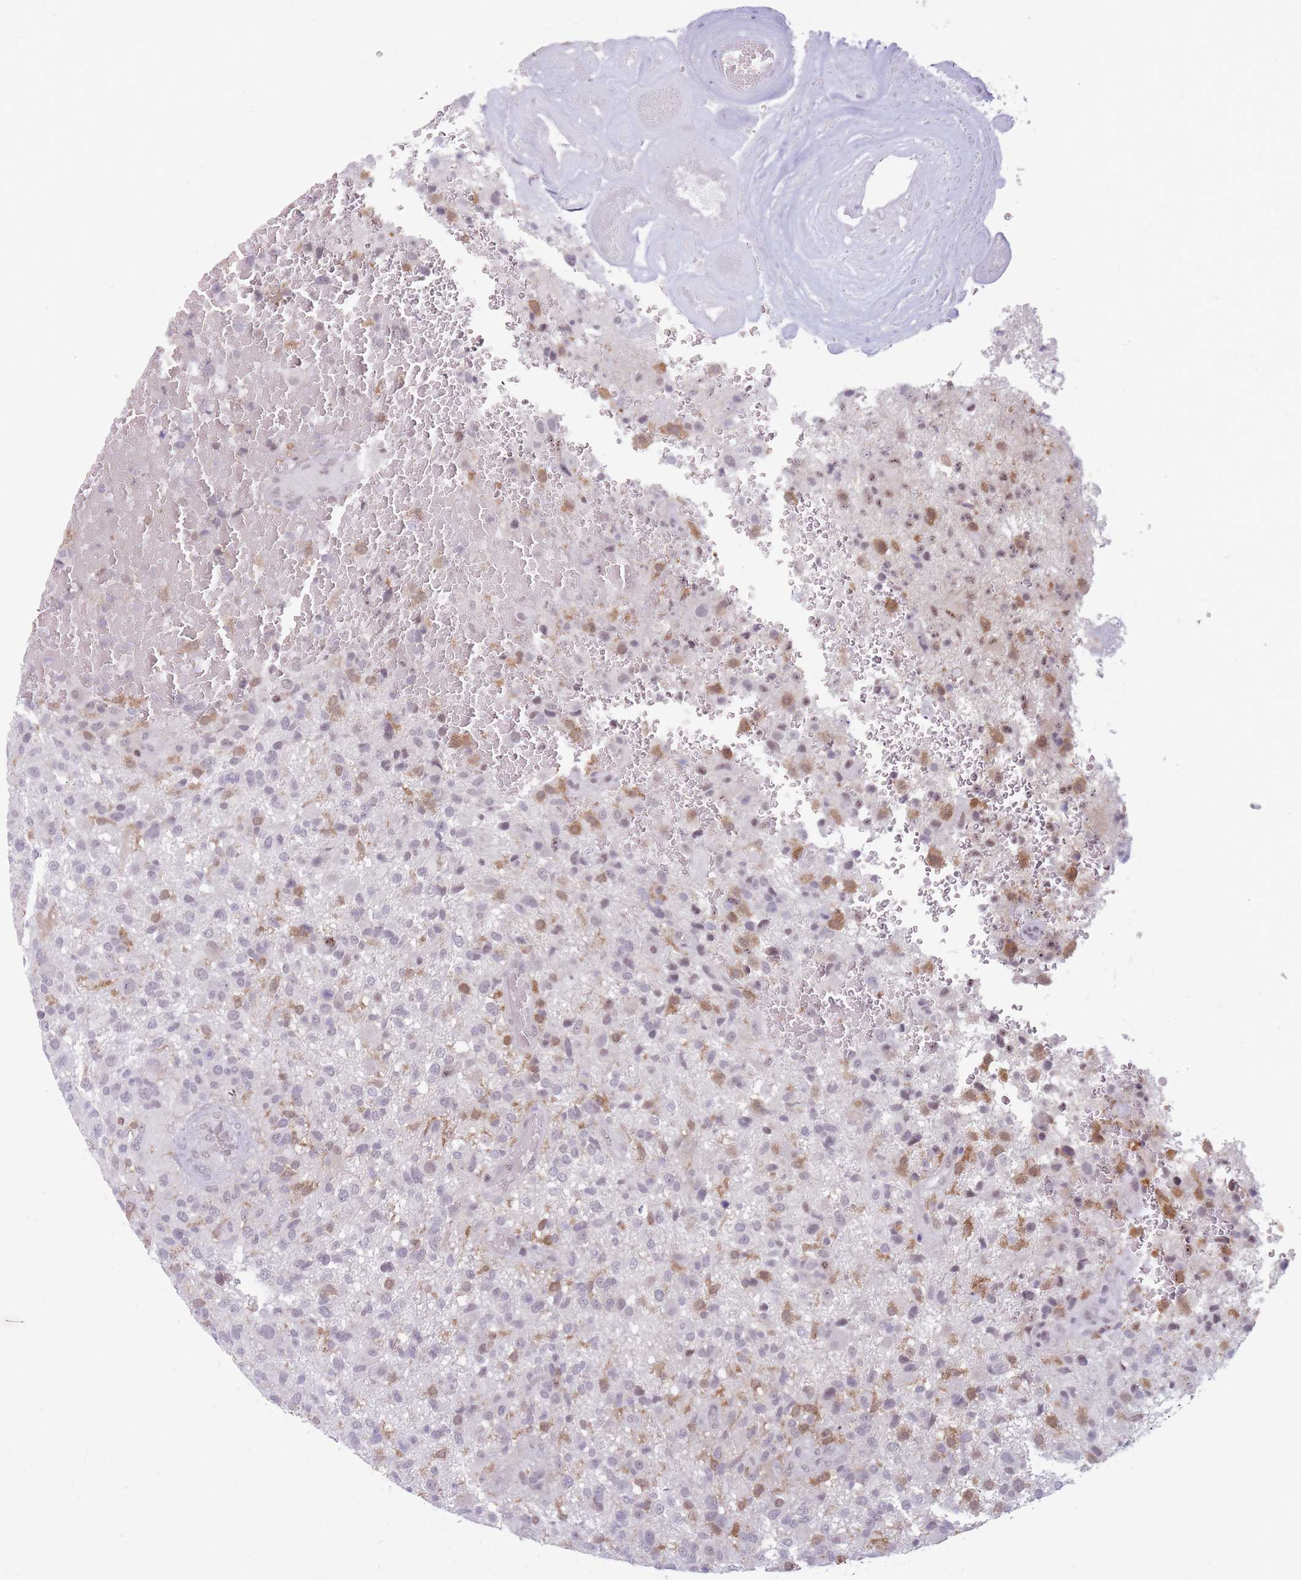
{"staining": {"intensity": "moderate", "quantity": "<25%", "location": "cytoplasmic/membranous"}, "tissue": "glioma", "cell_type": "Tumor cells", "image_type": "cancer", "snomed": [{"axis": "morphology", "description": "Glioma, malignant, High grade"}, {"axis": "topography", "description": "Brain"}], "caption": "Glioma tissue displays moderate cytoplasmic/membranous staining in approximately <25% of tumor cells, visualized by immunohistochemistry.", "gene": "ARID3B", "patient": {"sex": "male", "age": 47}}